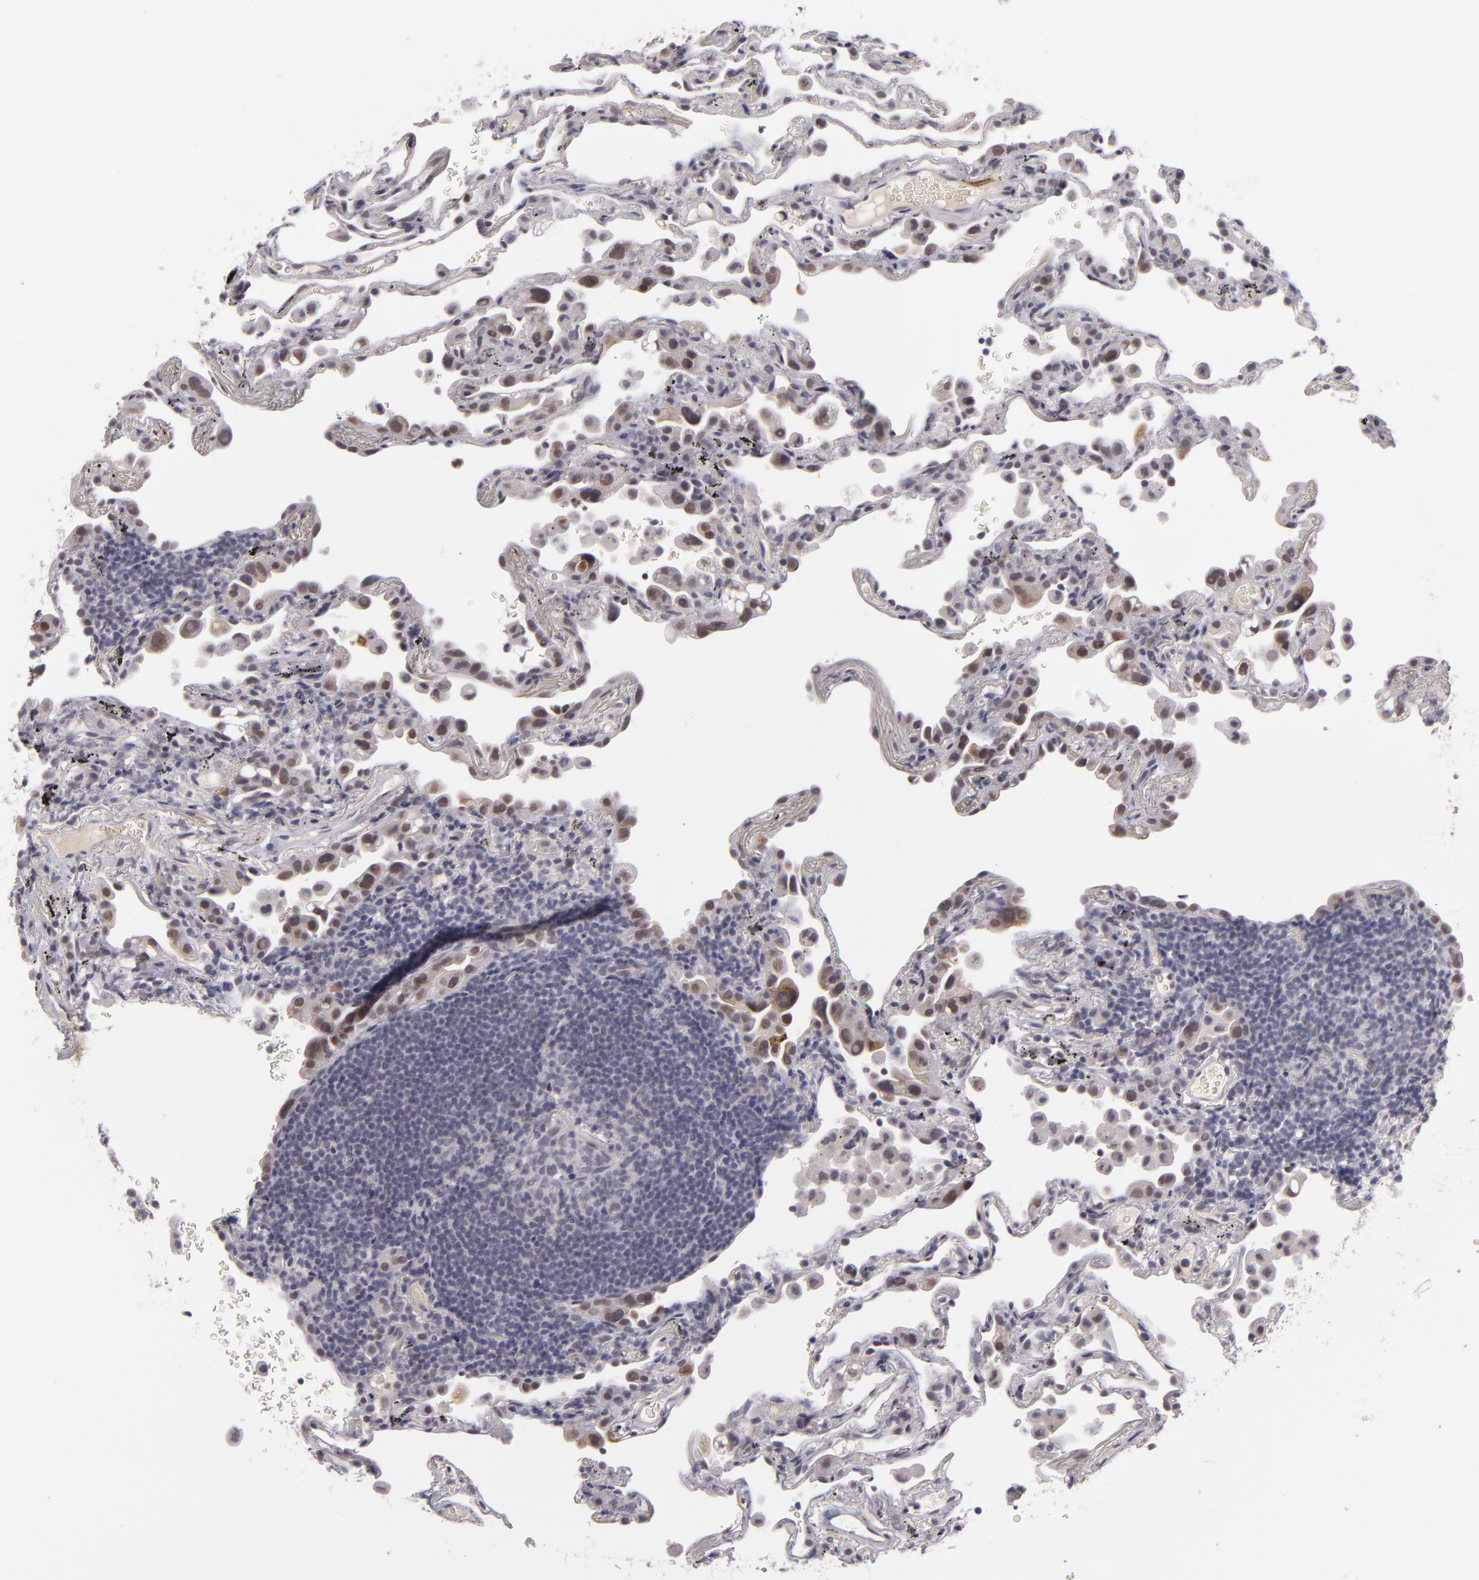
{"staining": {"intensity": "weak", "quantity": "25%-75%", "location": "nuclear"}, "tissue": "lung", "cell_type": "Alveolar cells", "image_type": "normal", "snomed": [{"axis": "morphology", "description": "Normal tissue, NOS"}, {"axis": "morphology", "description": "Inflammation, NOS"}, {"axis": "topography", "description": "Lung"}], "caption": "This micrograph demonstrates IHC staining of normal lung, with low weak nuclear expression in approximately 25%-75% of alveolar cells.", "gene": "ZNF205", "patient": {"sex": "male", "age": 69}}